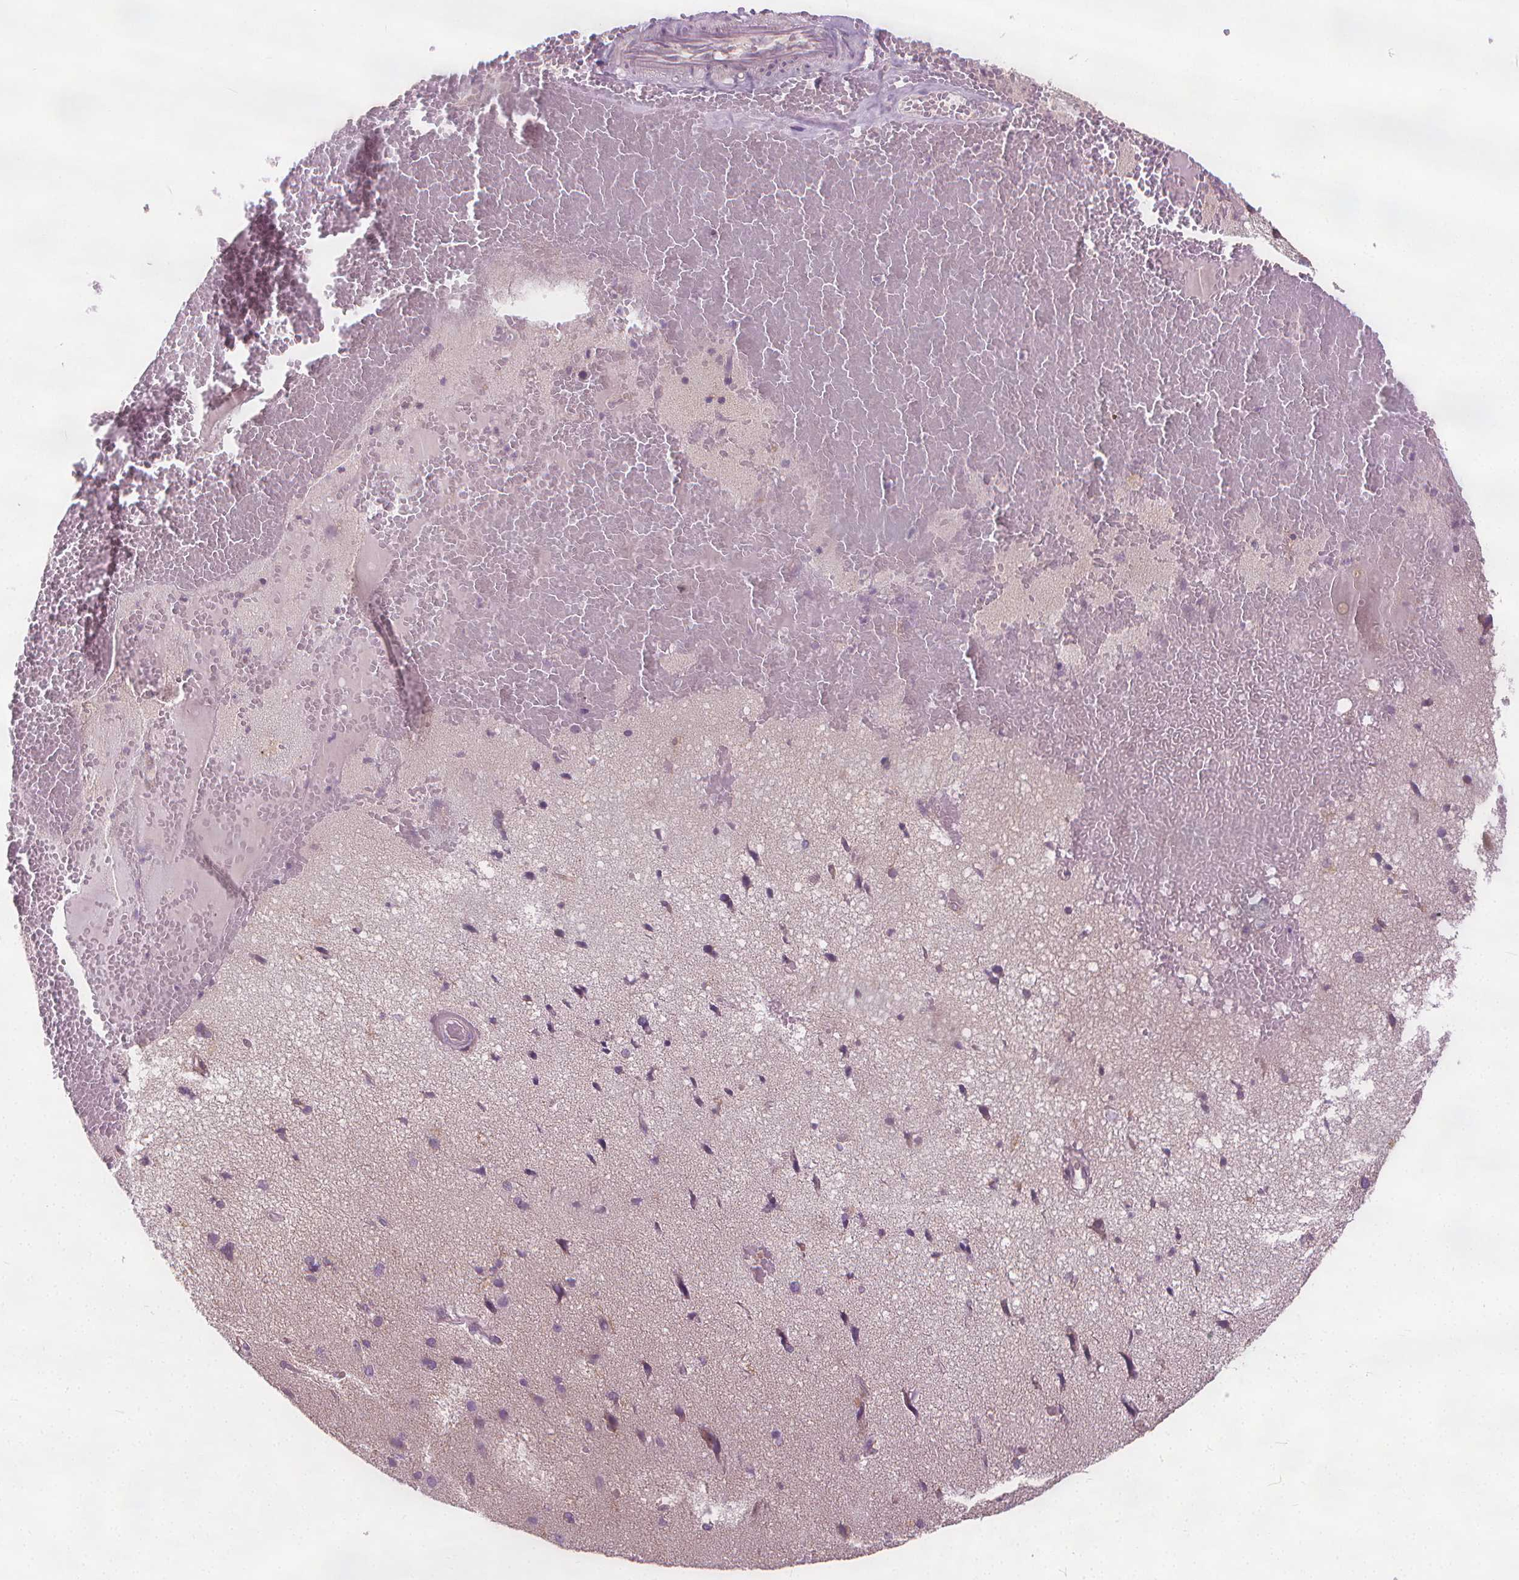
{"staining": {"intensity": "negative", "quantity": "none", "location": "none"}, "tissue": "cerebral cortex", "cell_type": "Endothelial cells", "image_type": "normal", "snomed": [{"axis": "morphology", "description": "Normal tissue, NOS"}, {"axis": "morphology", "description": "Glioma, malignant, High grade"}, {"axis": "topography", "description": "Cerebral cortex"}], "caption": "Histopathology image shows no significant protein expression in endothelial cells of normal cerebral cortex.", "gene": "RAB20", "patient": {"sex": "male", "age": 71}}